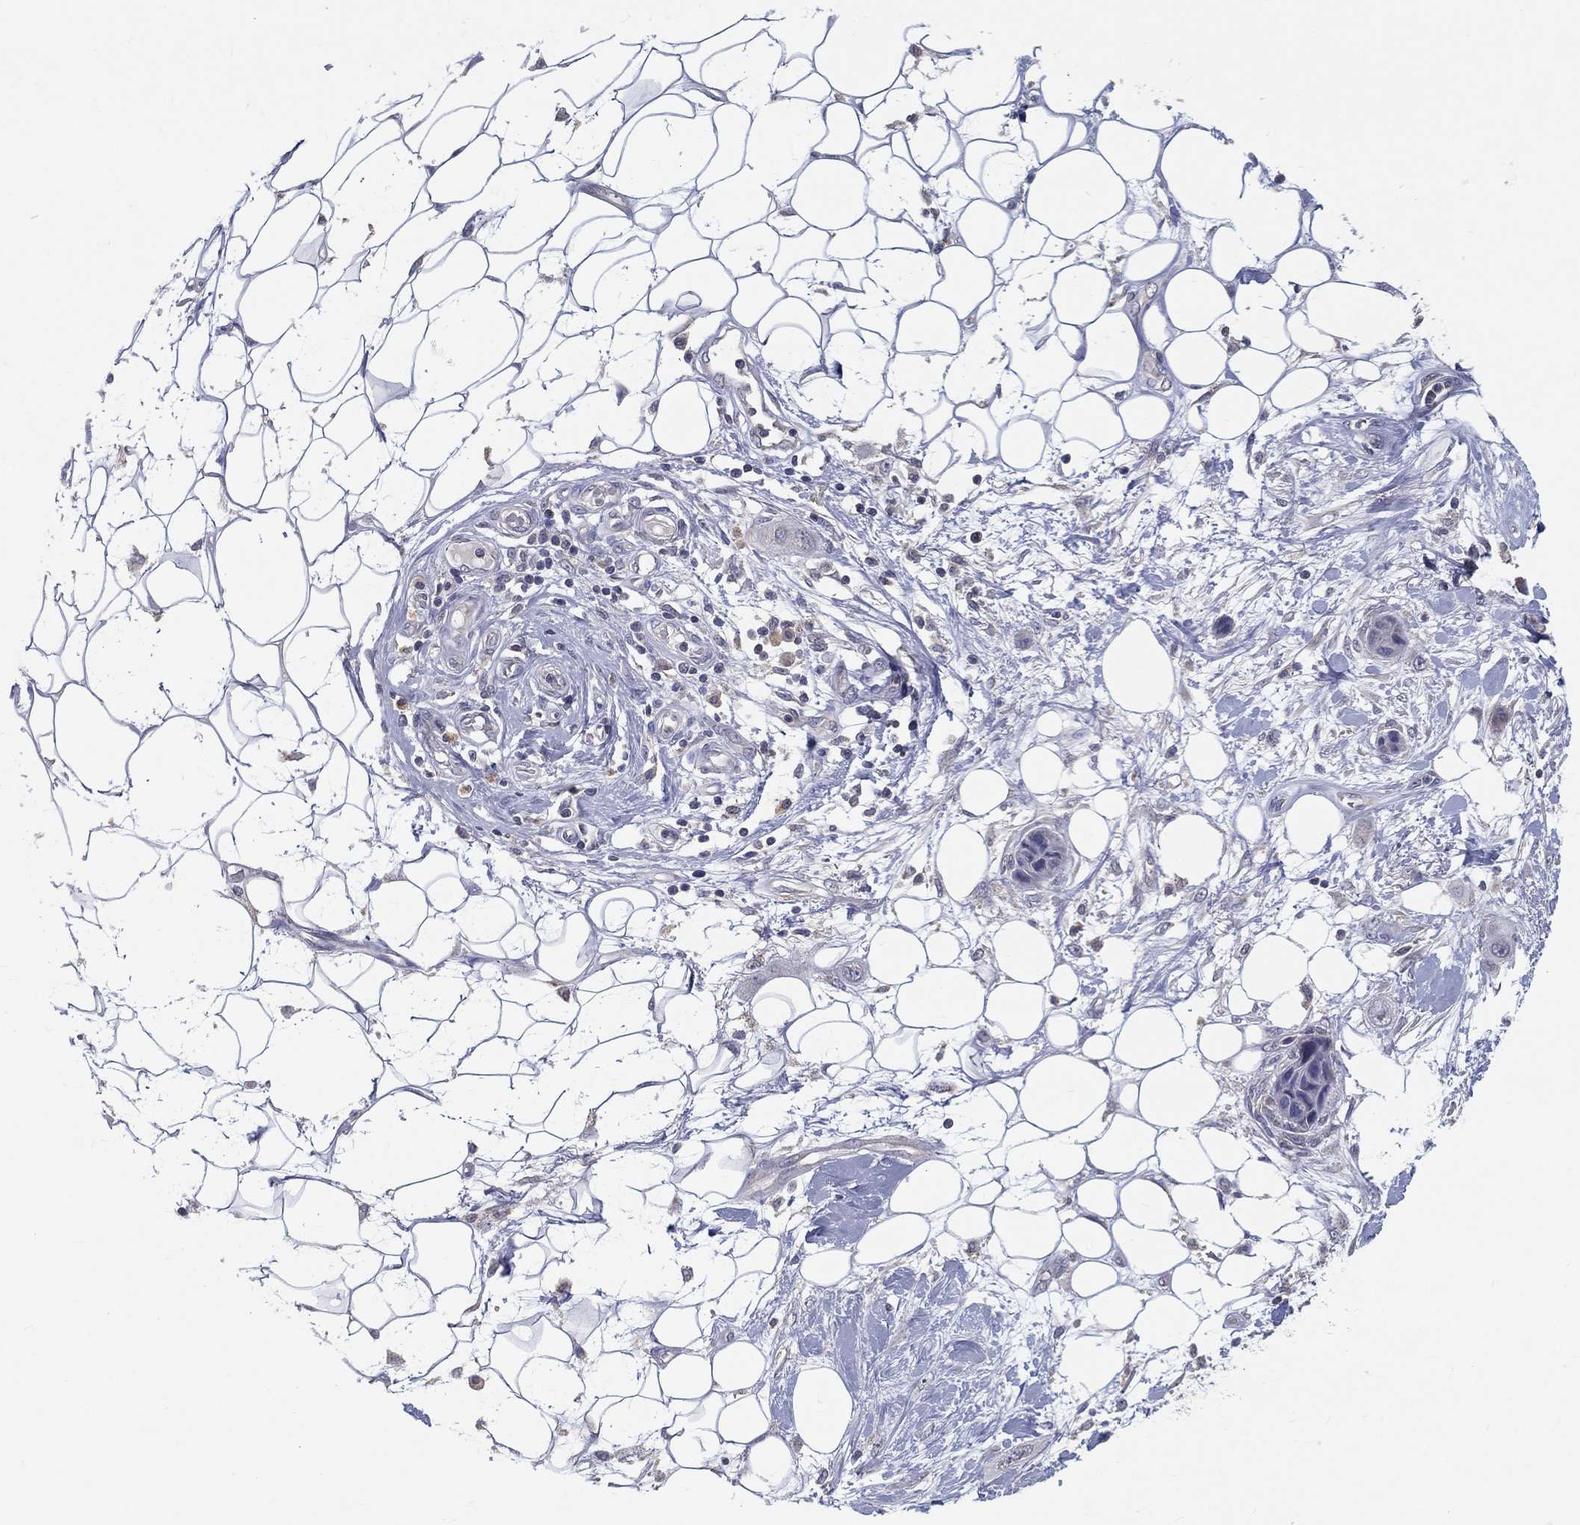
{"staining": {"intensity": "negative", "quantity": "none", "location": "none"}, "tissue": "skin cancer", "cell_type": "Tumor cells", "image_type": "cancer", "snomed": [{"axis": "morphology", "description": "Squamous cell carcinoma, NOS"}, {"axis": "topography", "description": "Skin"}], "caption": "Tumor cells are negative for protein expression in human squamous cell carcinoma (skin).", "gene": "PCSK1", "patient": {"sex": "male", "age": 79}}